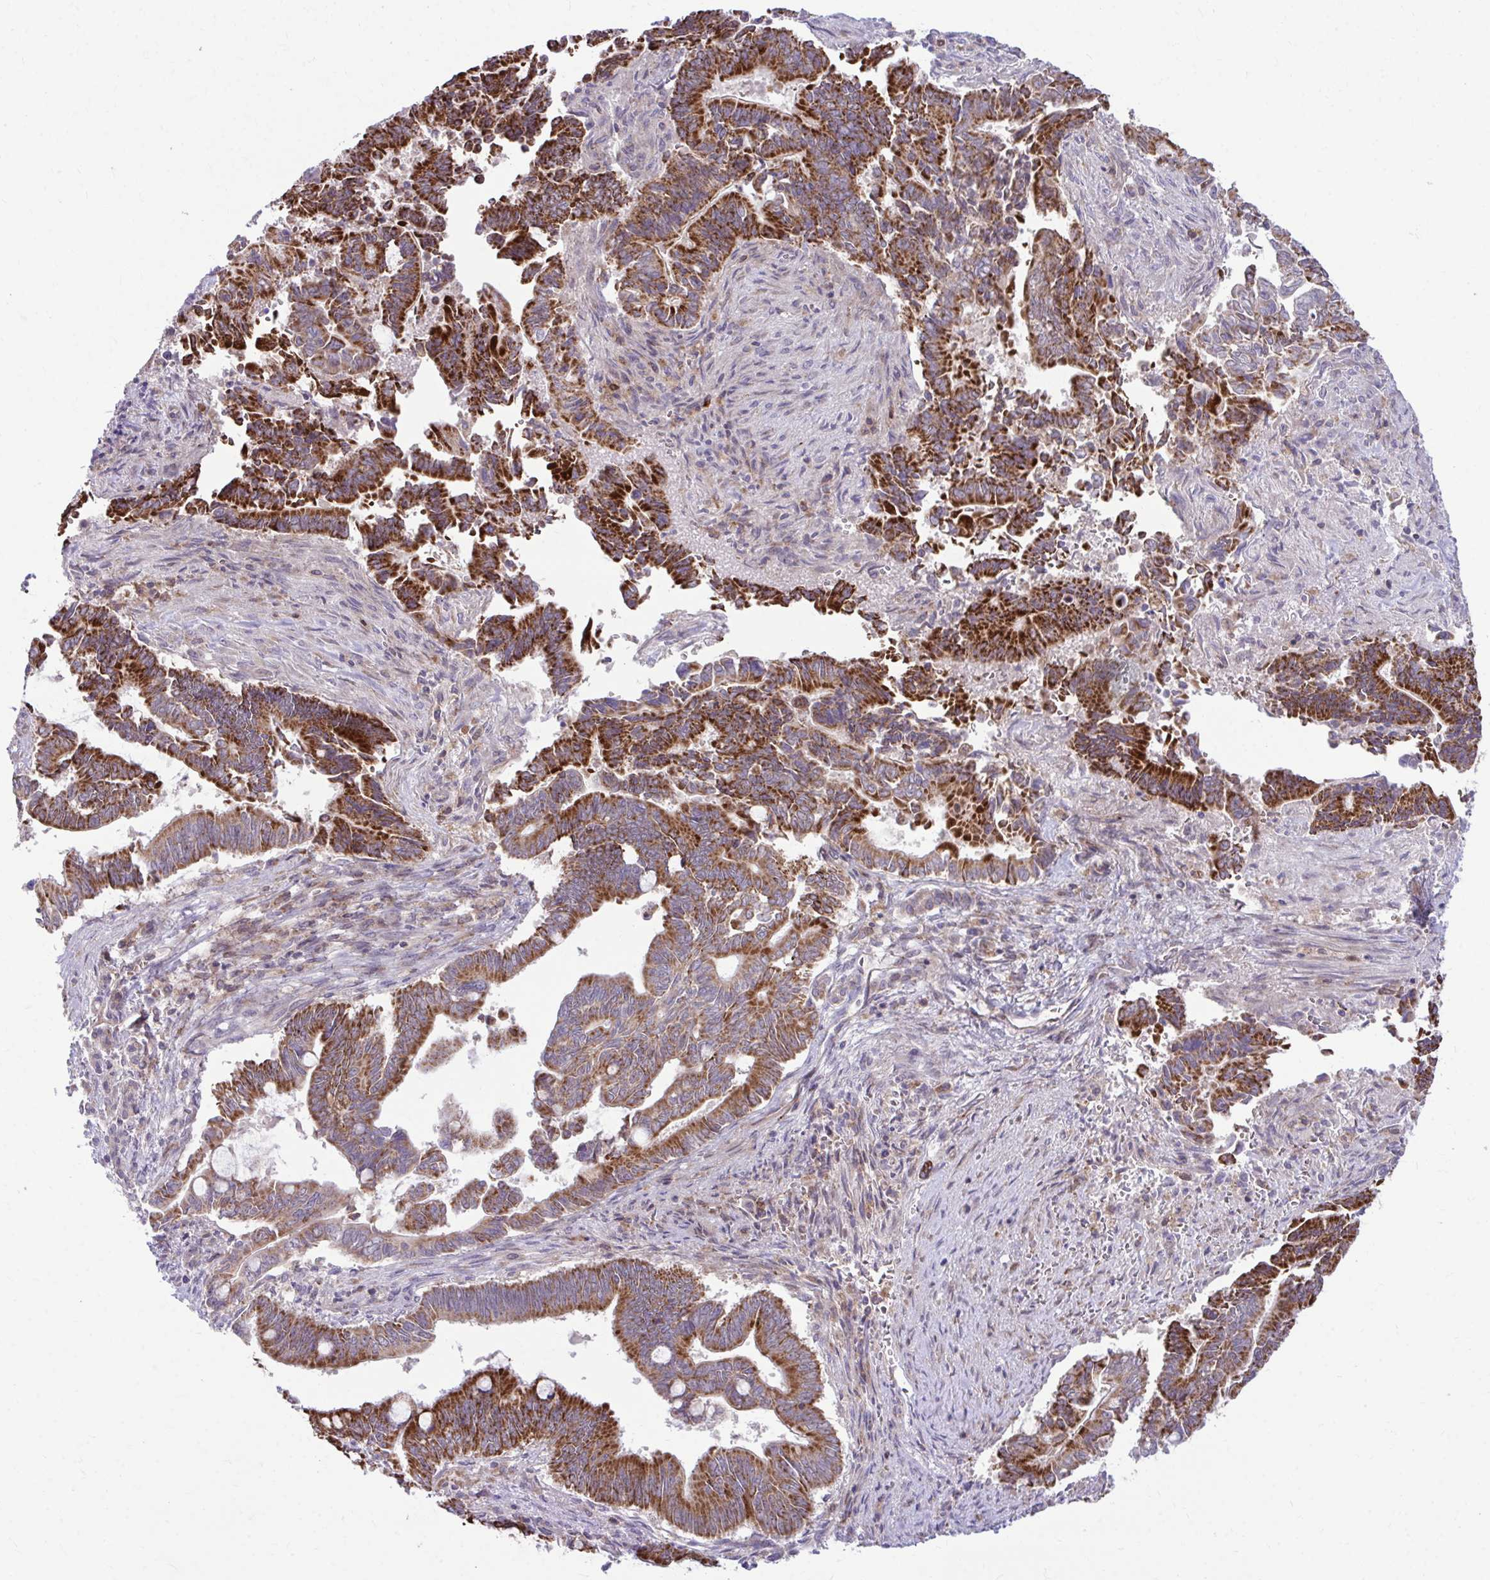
{"staining": {"intensity": "strong", "quantity": ">75%", "location": "cytoplasmic/membranous"}, "tissue": "pancreatic cancer", "cell_type": "Tumor cells", "image_type": "cancer", "snomed": [{"axis": "morphology", "description": "Adenocarcinoma, NOS"}, {"axis": "topography", "description": "Pancreas"}], "caption": "A brown stain shows strong cytoplasmic/membranous positivity of a protein in human pancreatic adenocarcinoma tumor cells.", "gene": "C16orf54", "patient": {"sex": "male", "age": 68}}